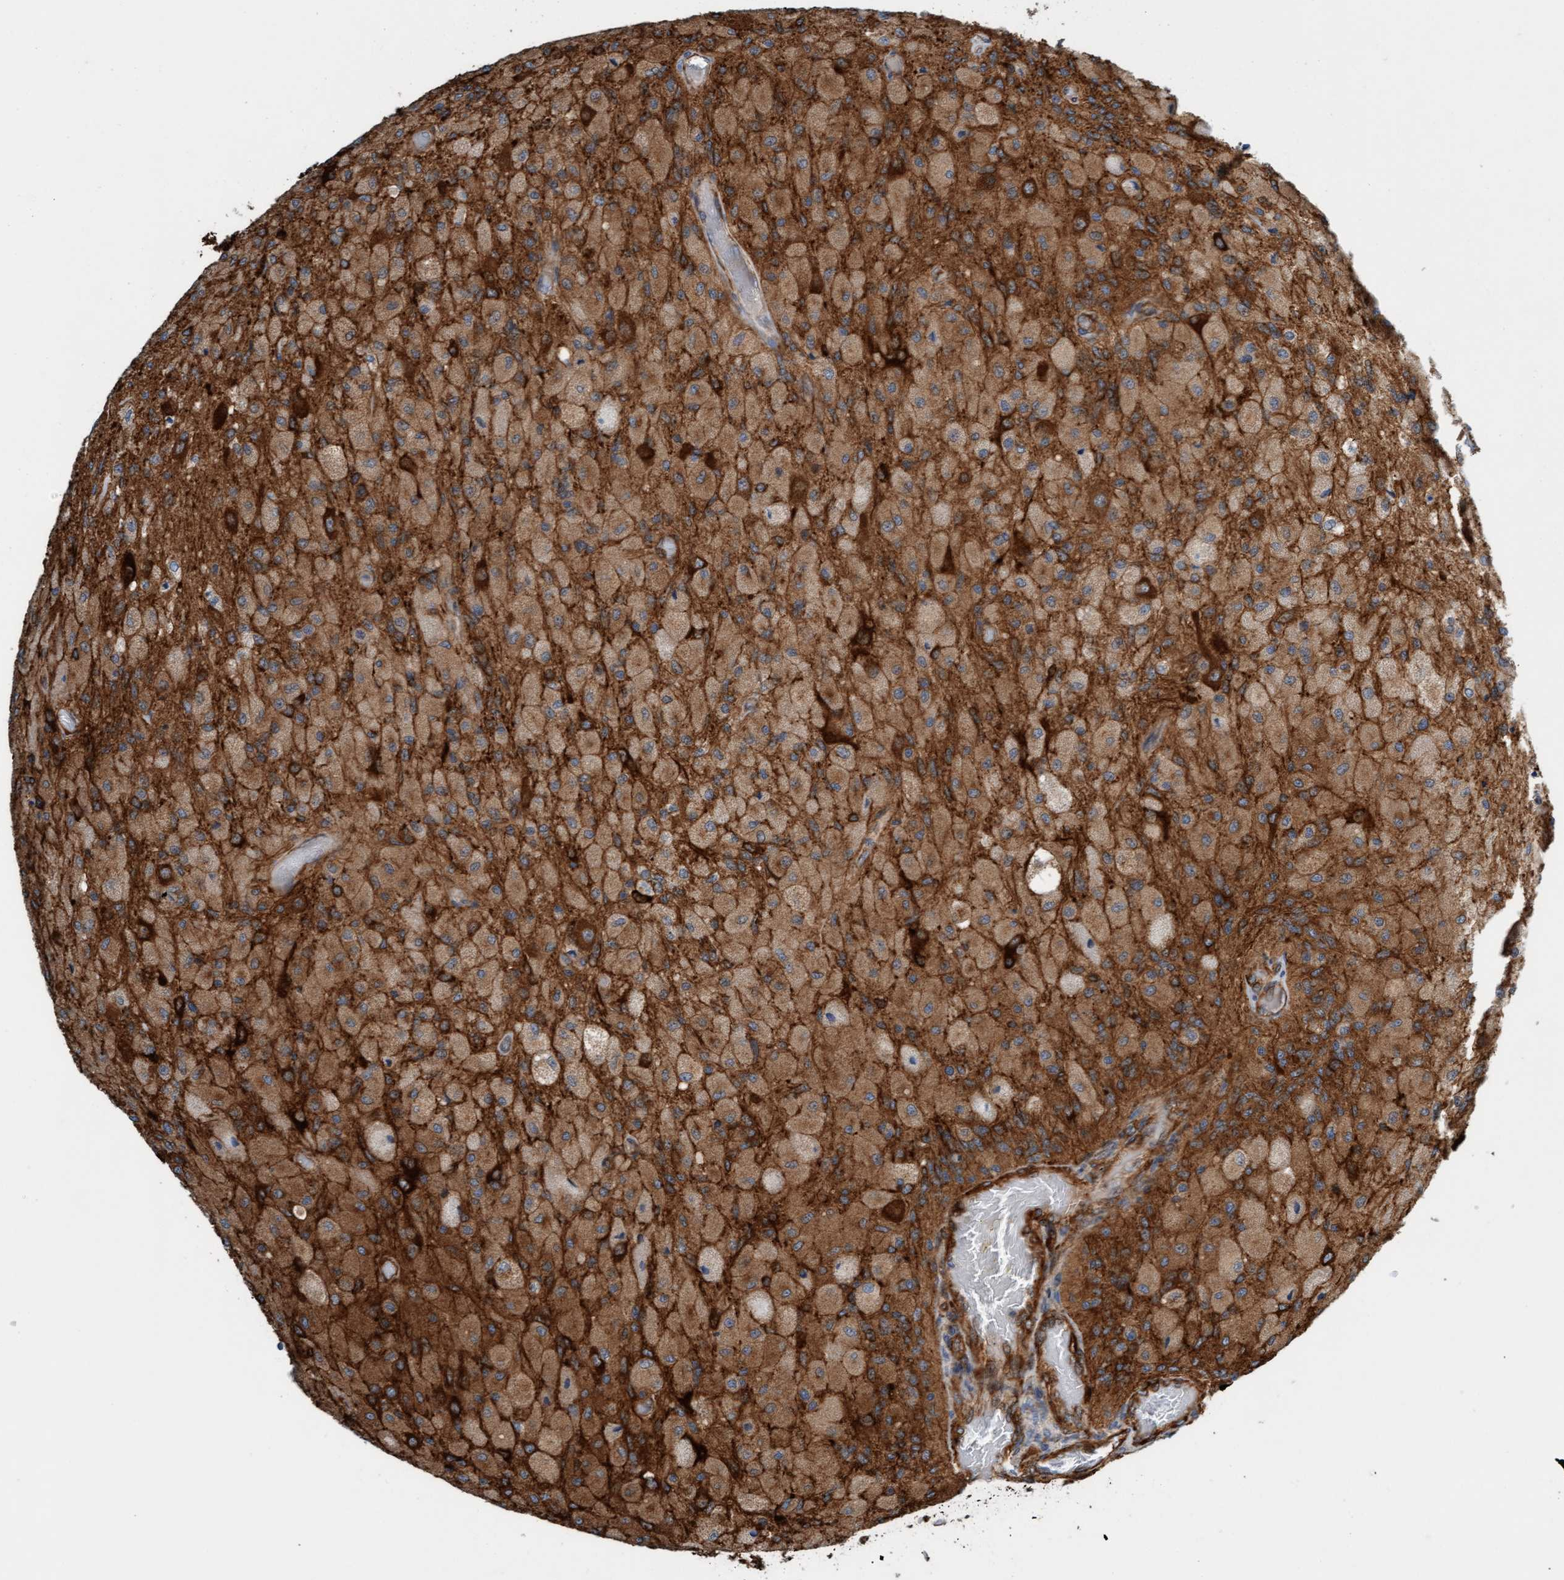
{"staining": {"intensity": "moderate", "quantity": ">75%", "location": "cytoplasmic/membranous"}, "tissue": "glioma", "cell_type": "Tumor cells", "image_type": "cancer", "snomed": [{"axis": "morphology", "description": "Normal tissue, NOS"}, {"axis": "morphology", "description": "Glioma, malignant, High grade"}, {"axis": "topography", "description": "Cerebral cortex"}], "caption": "Glioma stained with DAB (3,3'-diaminobenzidine) IHC reveals medium levels of moderate cytoplasmic/membranous staining in approximately >75% of tumor cells.", "gene": "FMNL3", "patient": {"sex": "male", "age": 77}}